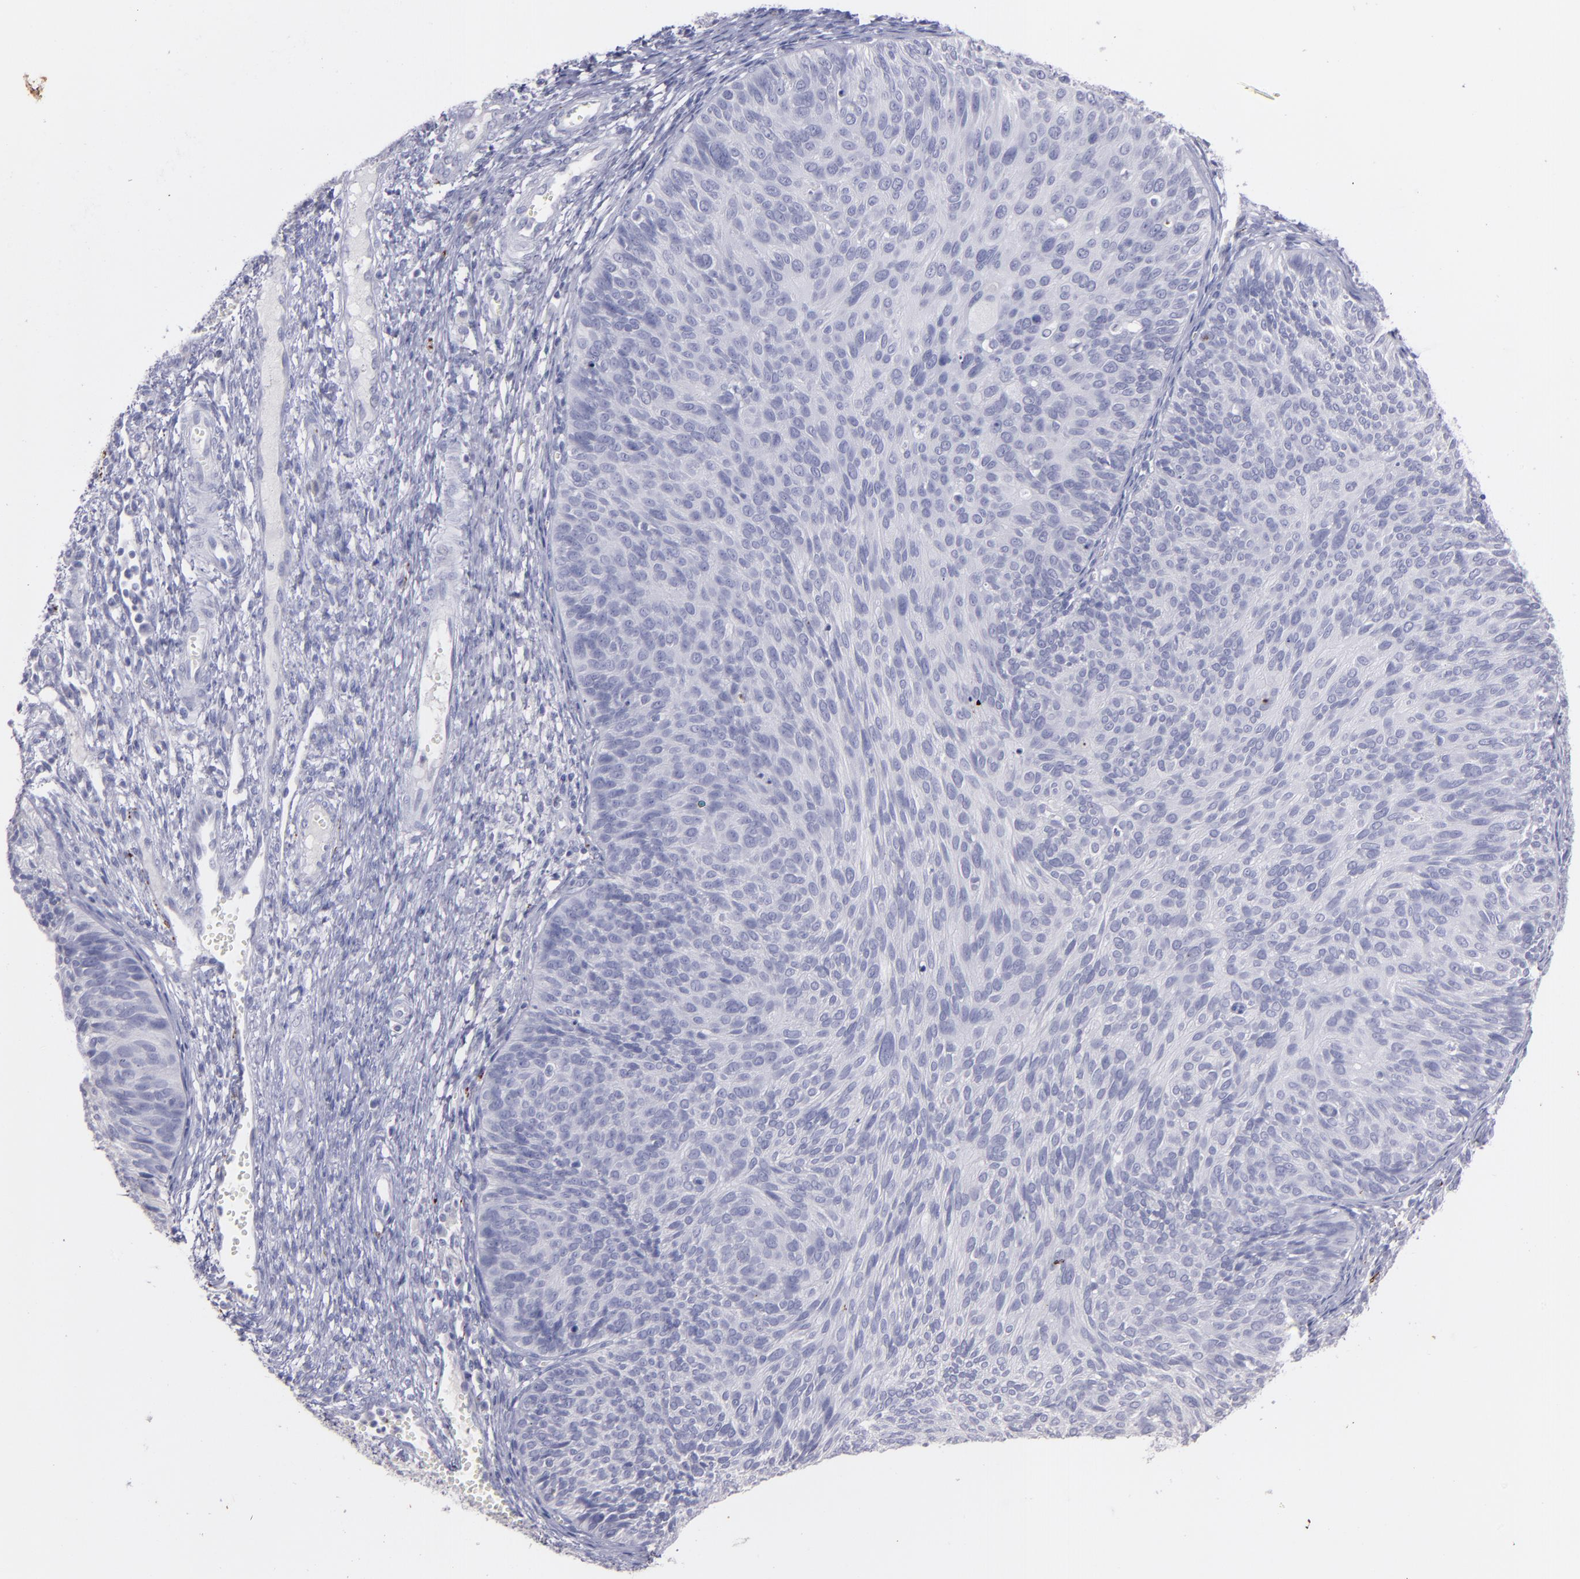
{"staining": {"intensity": "negative", "quantity": "none", "location": "none"}, "tissue": "cervical cancer", "cell_type": "Tumor cells", "image_type": "cancer", "snomed": [{"axis": "morphology", "description": "Squamous cell carcinoma, NOS"}, {"axis": "topography", "description": "Cervix"}], "caption": "Micrograph shows no protein staining in tumor cells of cervical squamous cell carcinoma tissue. The staining was performed using DAB (3,3'-diaminobenzidine) to visualize the protein expression in brown, while the nuclei were stained in blue with hematoxylin (Magnification: 20x).", "gene": "SNAP25", "patient": {"sex": "female", "age": 36}}